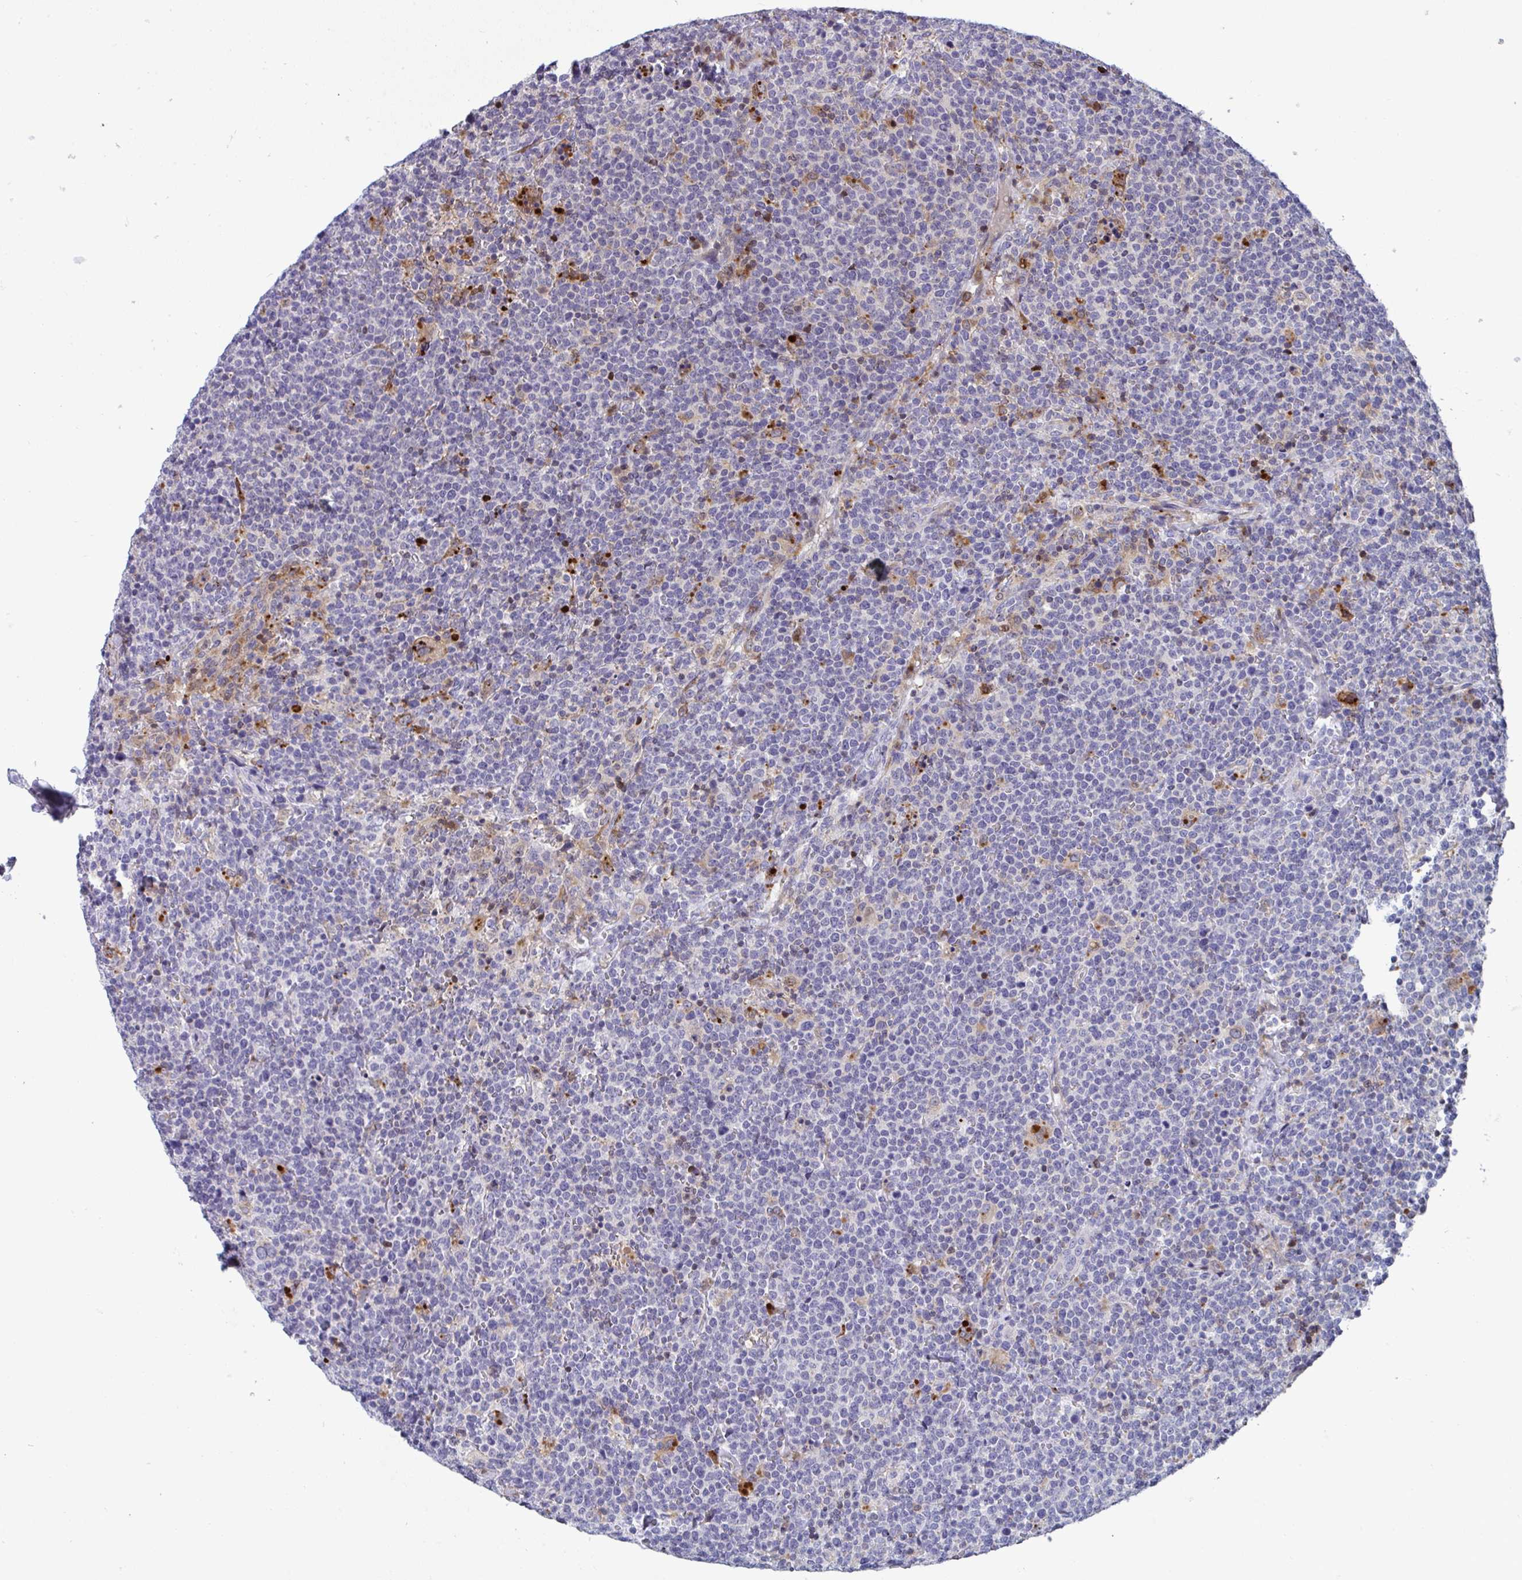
{"staining": {"intensity": "negative", "quantity": "none", "location": "none"}, "tissue": "lymphoma", "cell_type": "Tumor cells", "image_type": "cancer", "snomed": [{"axis": "morphology", "description": "Malignant lymphoma, non-Hodgkin's type, High grade"}, {"axis": "topography", "description": "Lymph node"}], "caption": "Immunohistochemistry (IHC) of high-grade malignant lymphoma, non-Hodgkin's type reveals no staining in tumor cells.", "gene": "AOC2", "patient": {"sex": "male", "age": 61}}